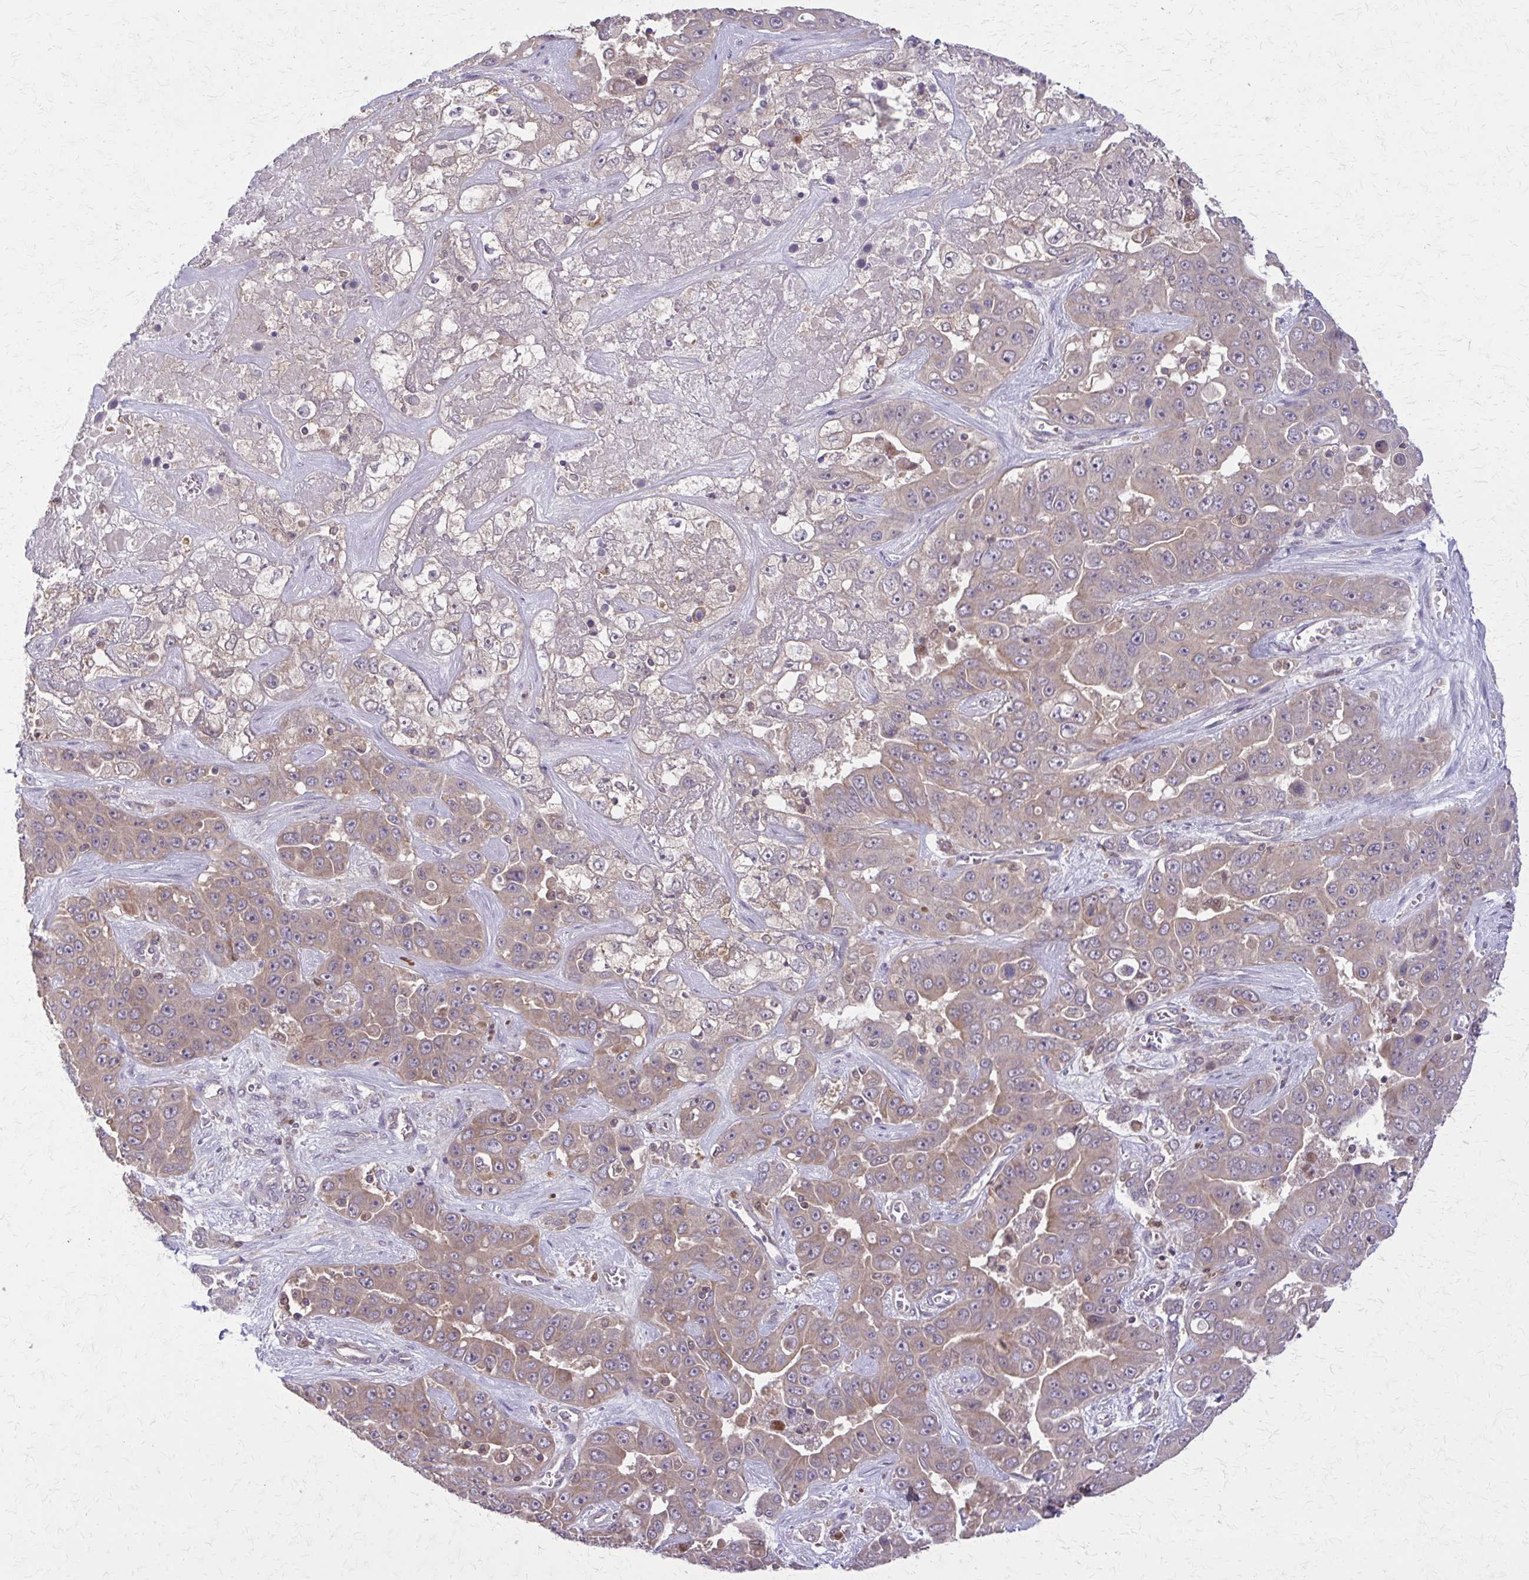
{"staining": {"intensity": "weak", "quantity": "25%-75%", "location": "cytoplasmic/membranous"}, "tissue": "liver cancer", "cell_type": "Tumor cells", "image_type": "cancer", "snomed": [{"axis": "morphology", "description": "Cholangiocarcinoma"}, {"axis": "topography", "description": "Liver"}], "caption": "Immunohistochemistry (IHC) (DAB (3,3'-diaminobenzidine)) staining of cholangiocarcinoma (liver) demonstrates weak cytoplasmic/membranous protein positivity in about 25%-75% of tumor cells. The protein is stained brown, and the nuclei are stained in blue (DAB (3,3'-diaminobenzidine) IHC with brightfield microscopy, high magnification).", "gene": "NRBF2", "patient": {"sex": "female", "age": 52}}